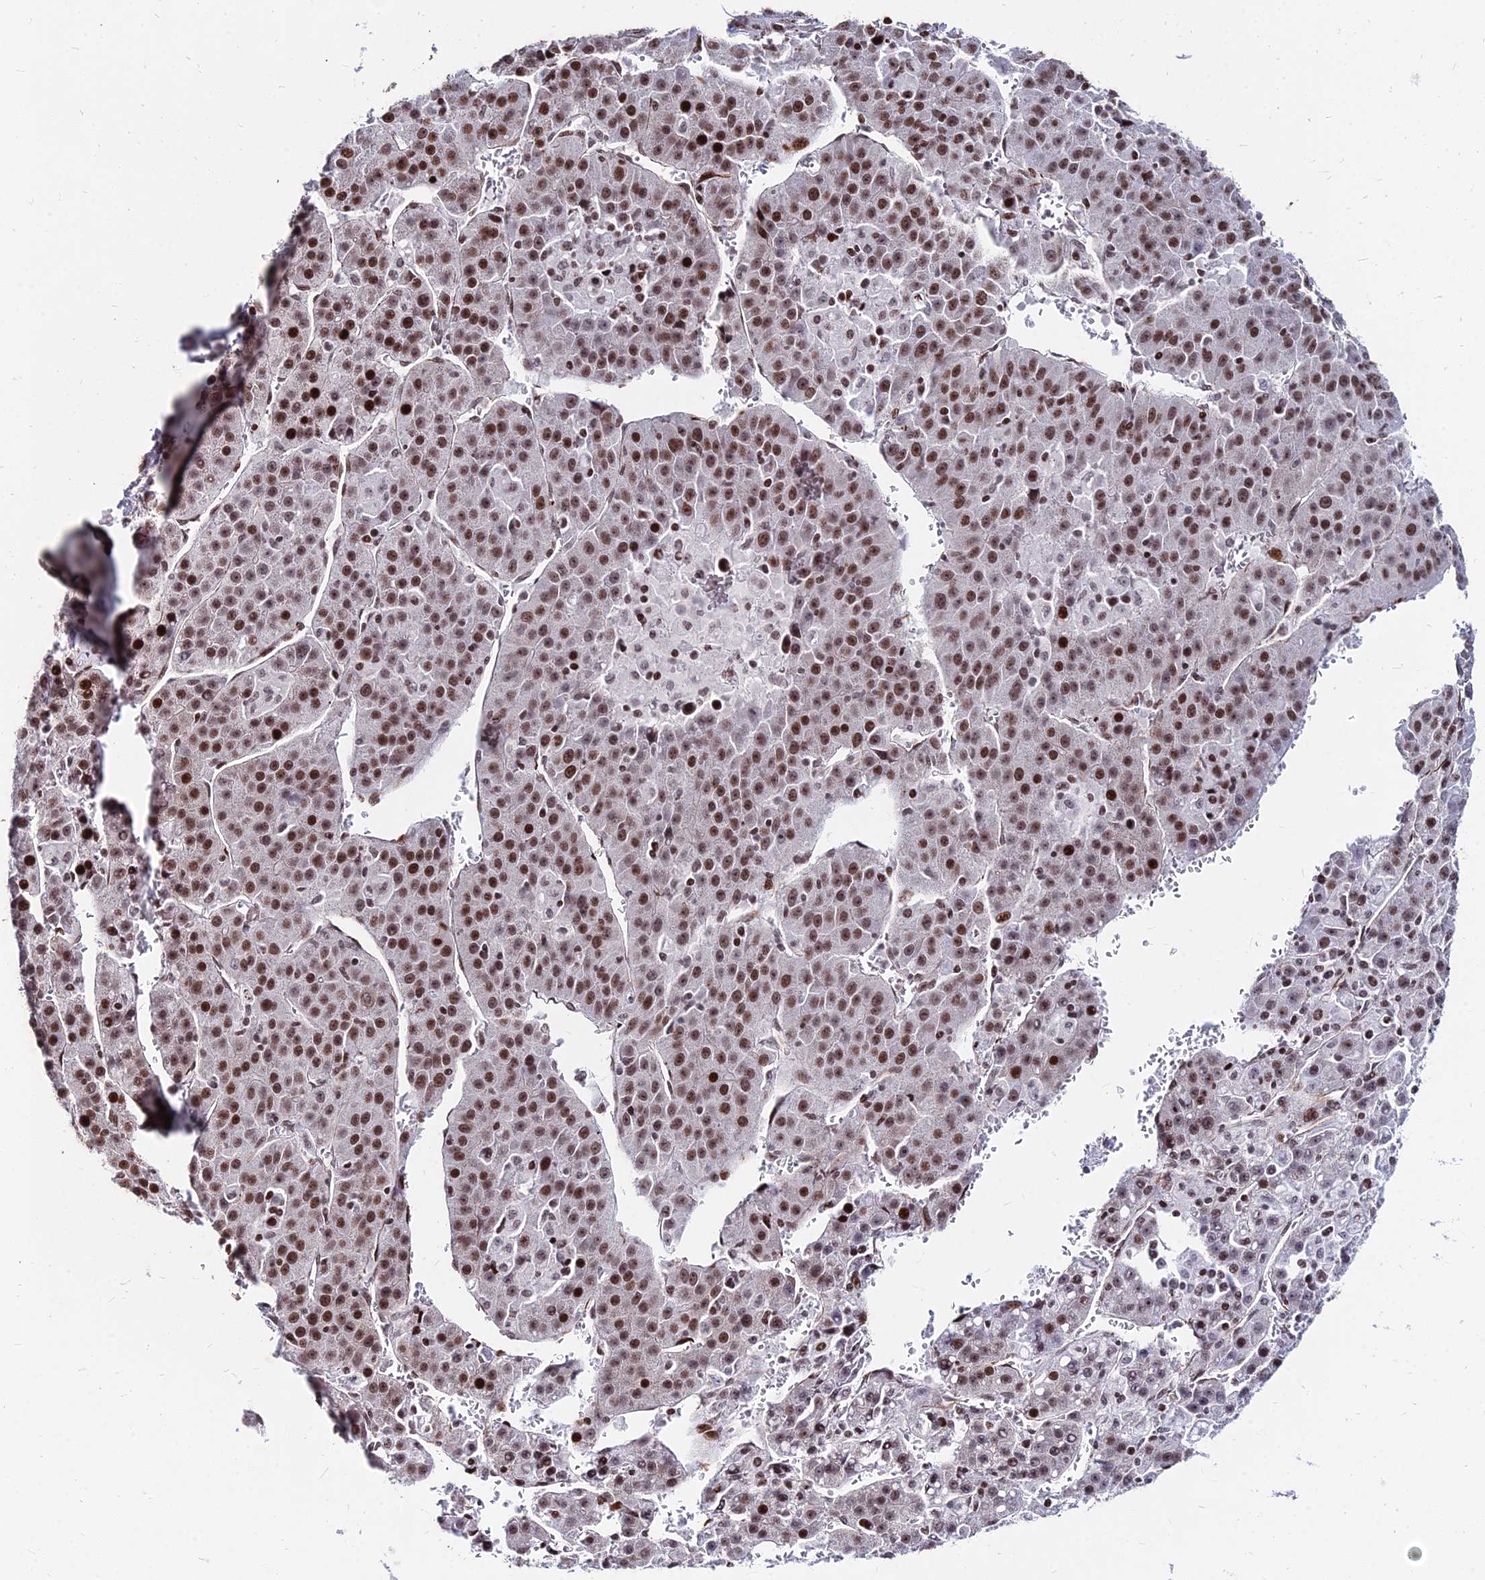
{"staining": {"intensity": "moderate", "quantity": ">75%", "location": "nuclear"}, "tissue": "liver cancer", "cell_type": "Tumor cells", "image_type": "cancer", "snomed": [{"axis": "morphology", "description": "Carcinoma, Hepatocellular, NOS"}, {"axis": "topography", "description": "Liver"}], "caption": "A high-resolution image shows immunohistochemistry (IHC) staining of liver hepatocellular carcinoma, which reveals moderate nuclear expression in approximately >75% of tumor cells.", "gene": "NYAP2", "patient": {"sex": "female", "age": 53}}